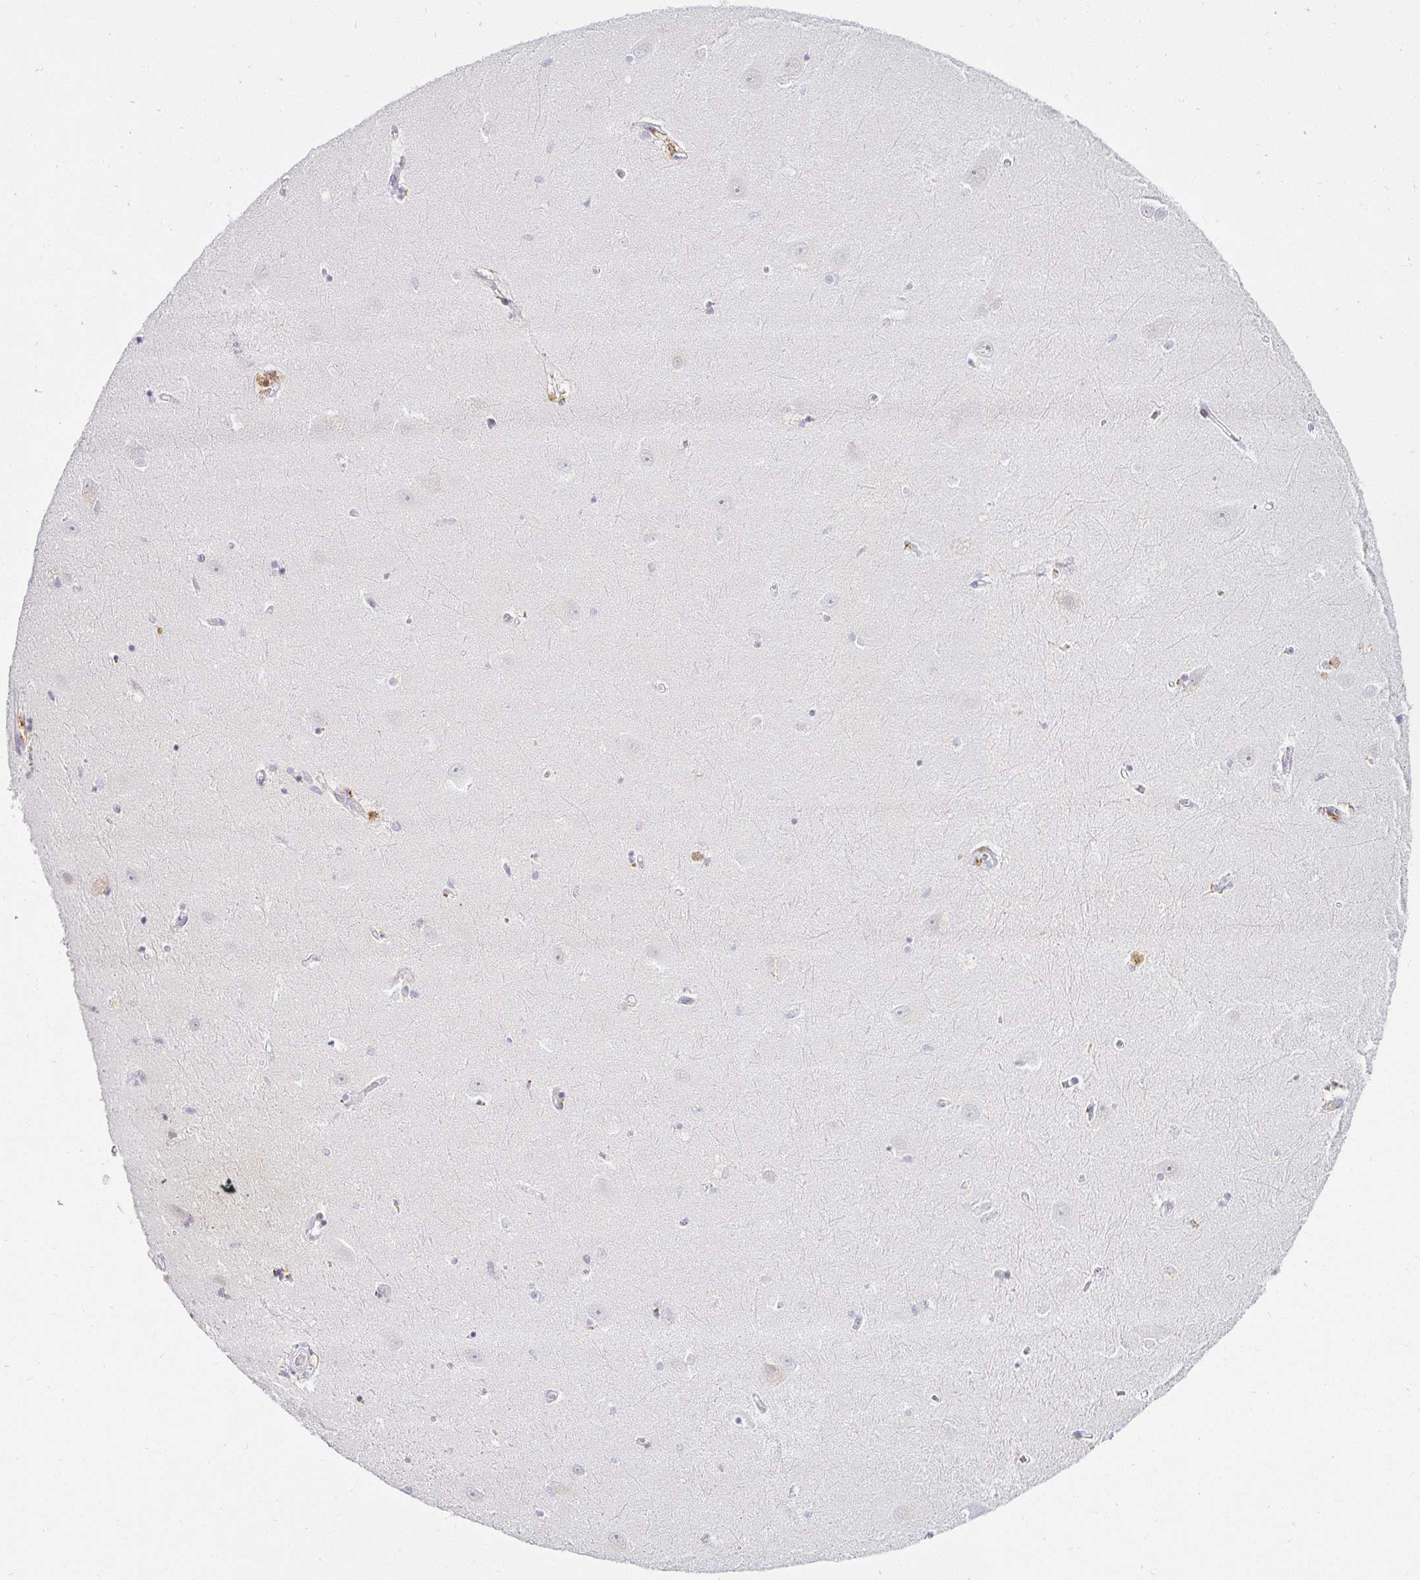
{"staining": {"intensity": "negative", "quantity": "none", "location": "none"}, "tissue": "hippocampus", "cell_type": "Glial cells", "image_type": "normal", "snomed": [{"axis": "morphology", "description": "Normal tissue, NOS"}, {"axis": "topography", "description": "Hippocampus"}], "caption": "A histopathology image of hippocampus stained for a protein displays no brown staining in glial cells.", "gene": "ACAN", "patient": {"sex": "female", "age": 64}}